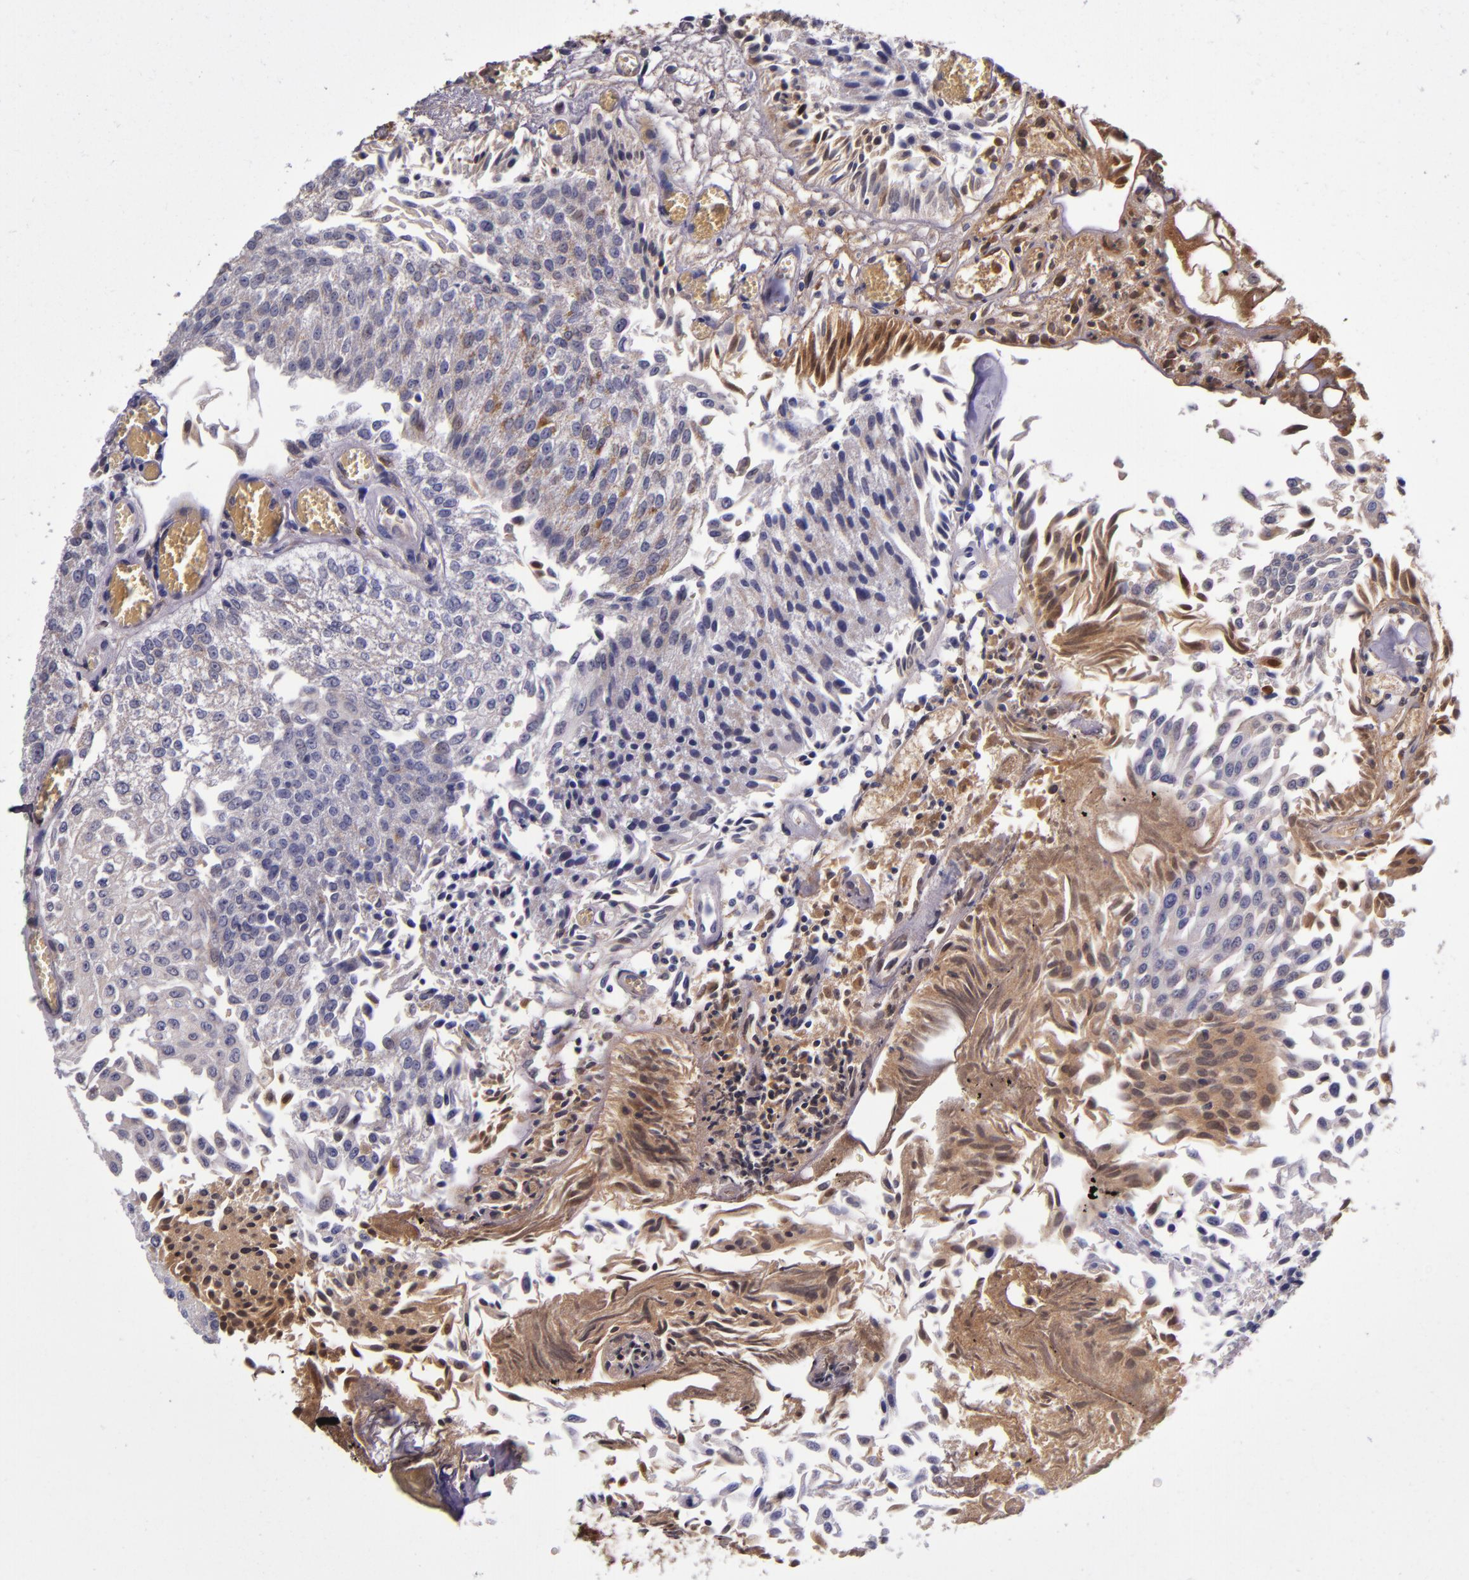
{"staining": {"intensity": "weak", "quantity": "25%-75%", "location": "cytoplasmic/membranous"}, "tissue": "urothelial cancer", "cell_type": "Tumor cells", "image_type": "cancer", "snomed": [{"axis": "morphology", "description": "Urothelial carcinoma, Low grade"}, {"axis": "topography", "description": "Urinary bladder"}], "caption": "A micrograph of human urothelial cancer stained for a protein shows weak cytoplasmic/membranous brown staining in tumor cells. (DAB (3,3'-diaminobenzidine) = brown stain, brightfield microscopy at high magnification).", "gene": "CLEC3B", "patient": {"sex": "male", "age": 86}}